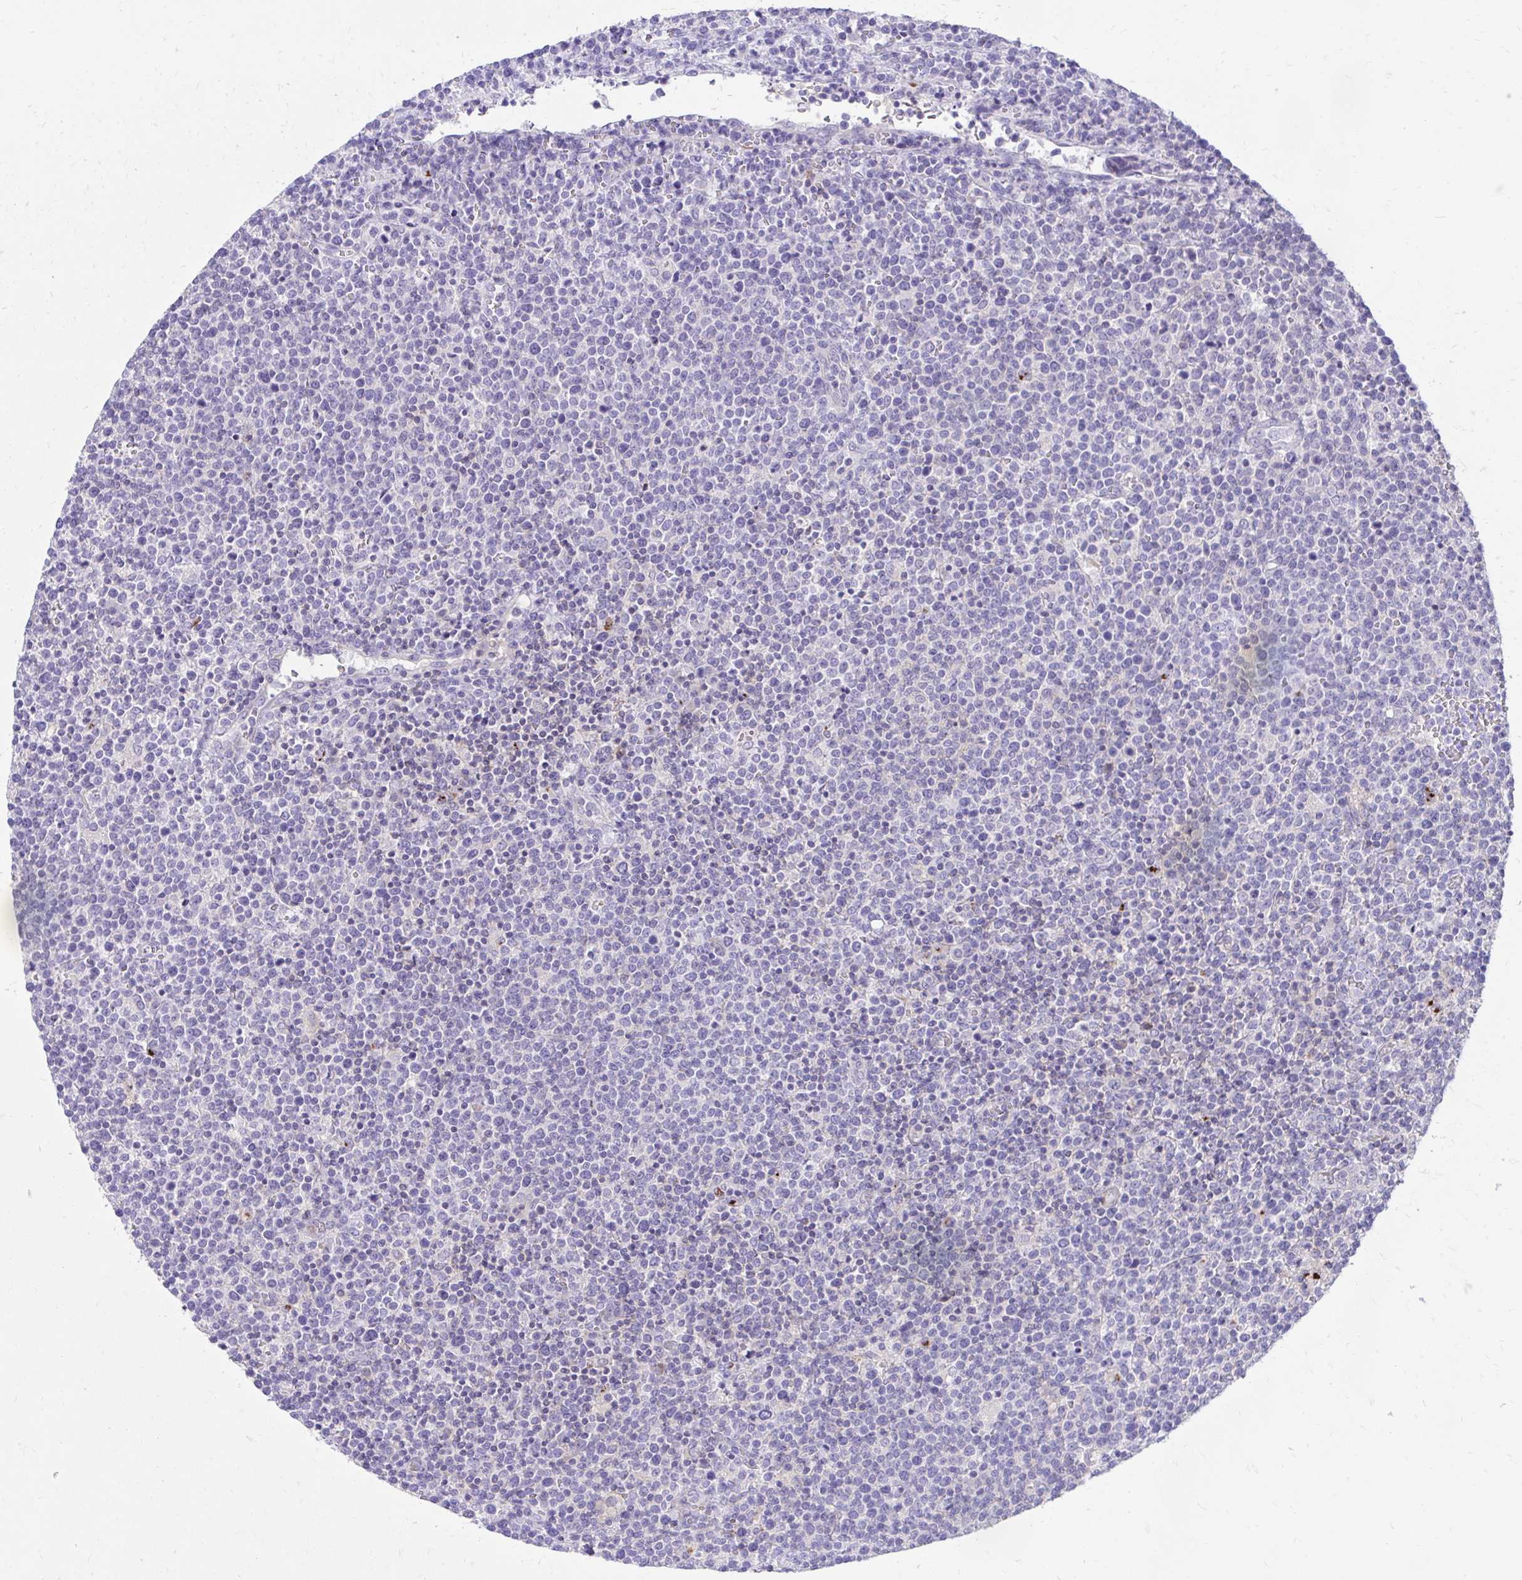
{"staining": {"intensity": "negative", "quantity": "none", "location": "none"}, "tissue": "lymphoma", "cell_type": "Tumor cells", "image_type": "cancer", "snomed": [{"axis": "morphology", "description": "Malignant lymphoma, non-Hodgkin's type, High grade"}, {"axis": "topography", "description": "Lymph node"}], "caption": "High-grade malignant lymphoma, non-Hodgkin's type was stained to show a protein in brown. There is no significant expression in tumor cells. (DAB (3,3'-diaminobenzidine) immunohistochemistry (IHC) with hematoxylin counter stain).", "gene": "TP53I11", "patient": {"sex": "male", "age": 61}}